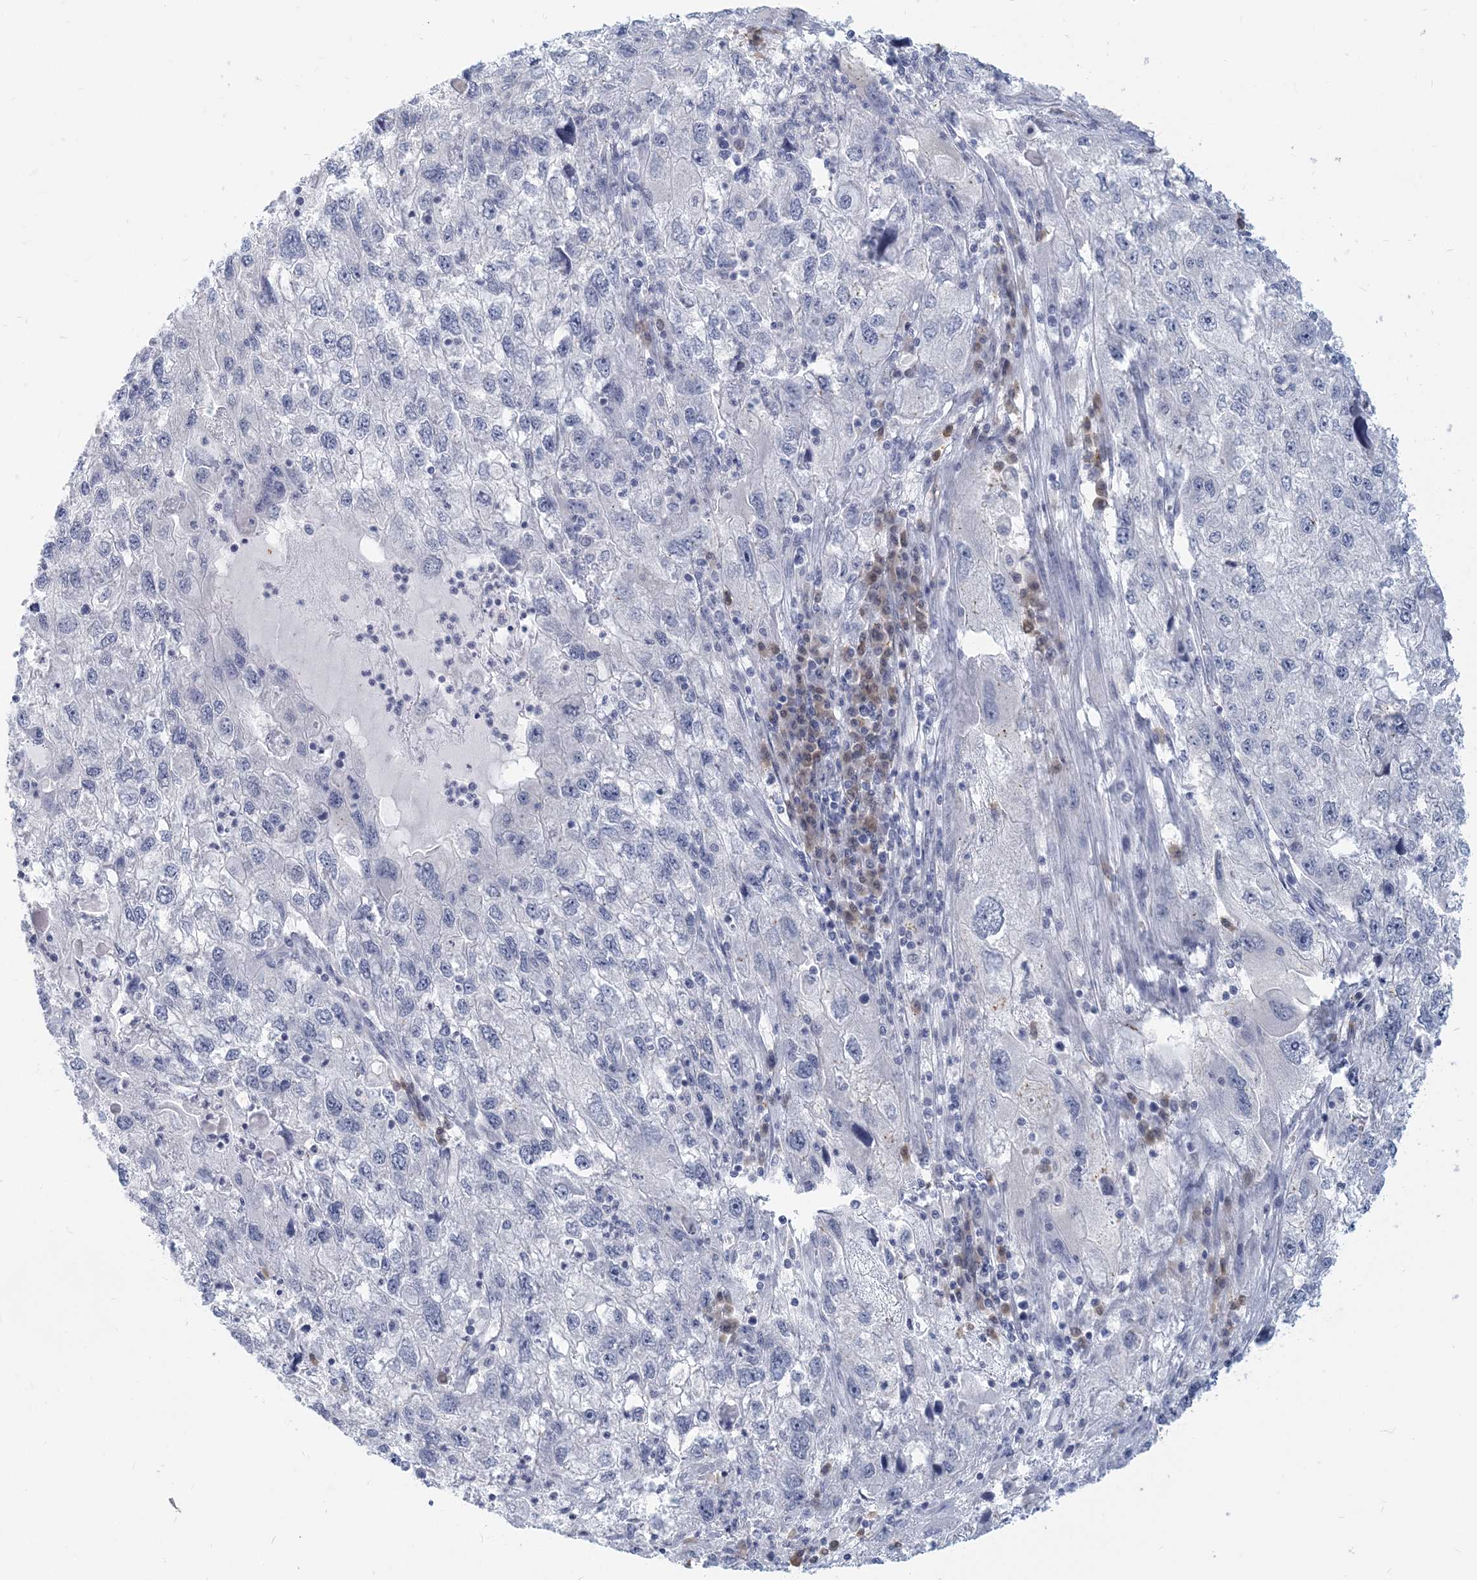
{"staining": {"intensity": "negative", "quantity": "none", "location": "none"}, "tissue": "endometrial cancer", "cell_type": "Tumor cells", "image_type": "cancer", "snomed": [{"axis": "morphology", "description": "Adenocarcinoma, NOS"}, {"axis": "topography", "description": "Endometrium"}], "caption": "Tumor cells show no significant staining in endometrial adenocarcinoma.", "gene": "GMPPA", "patient": {"sex": "female", "age": 49}}